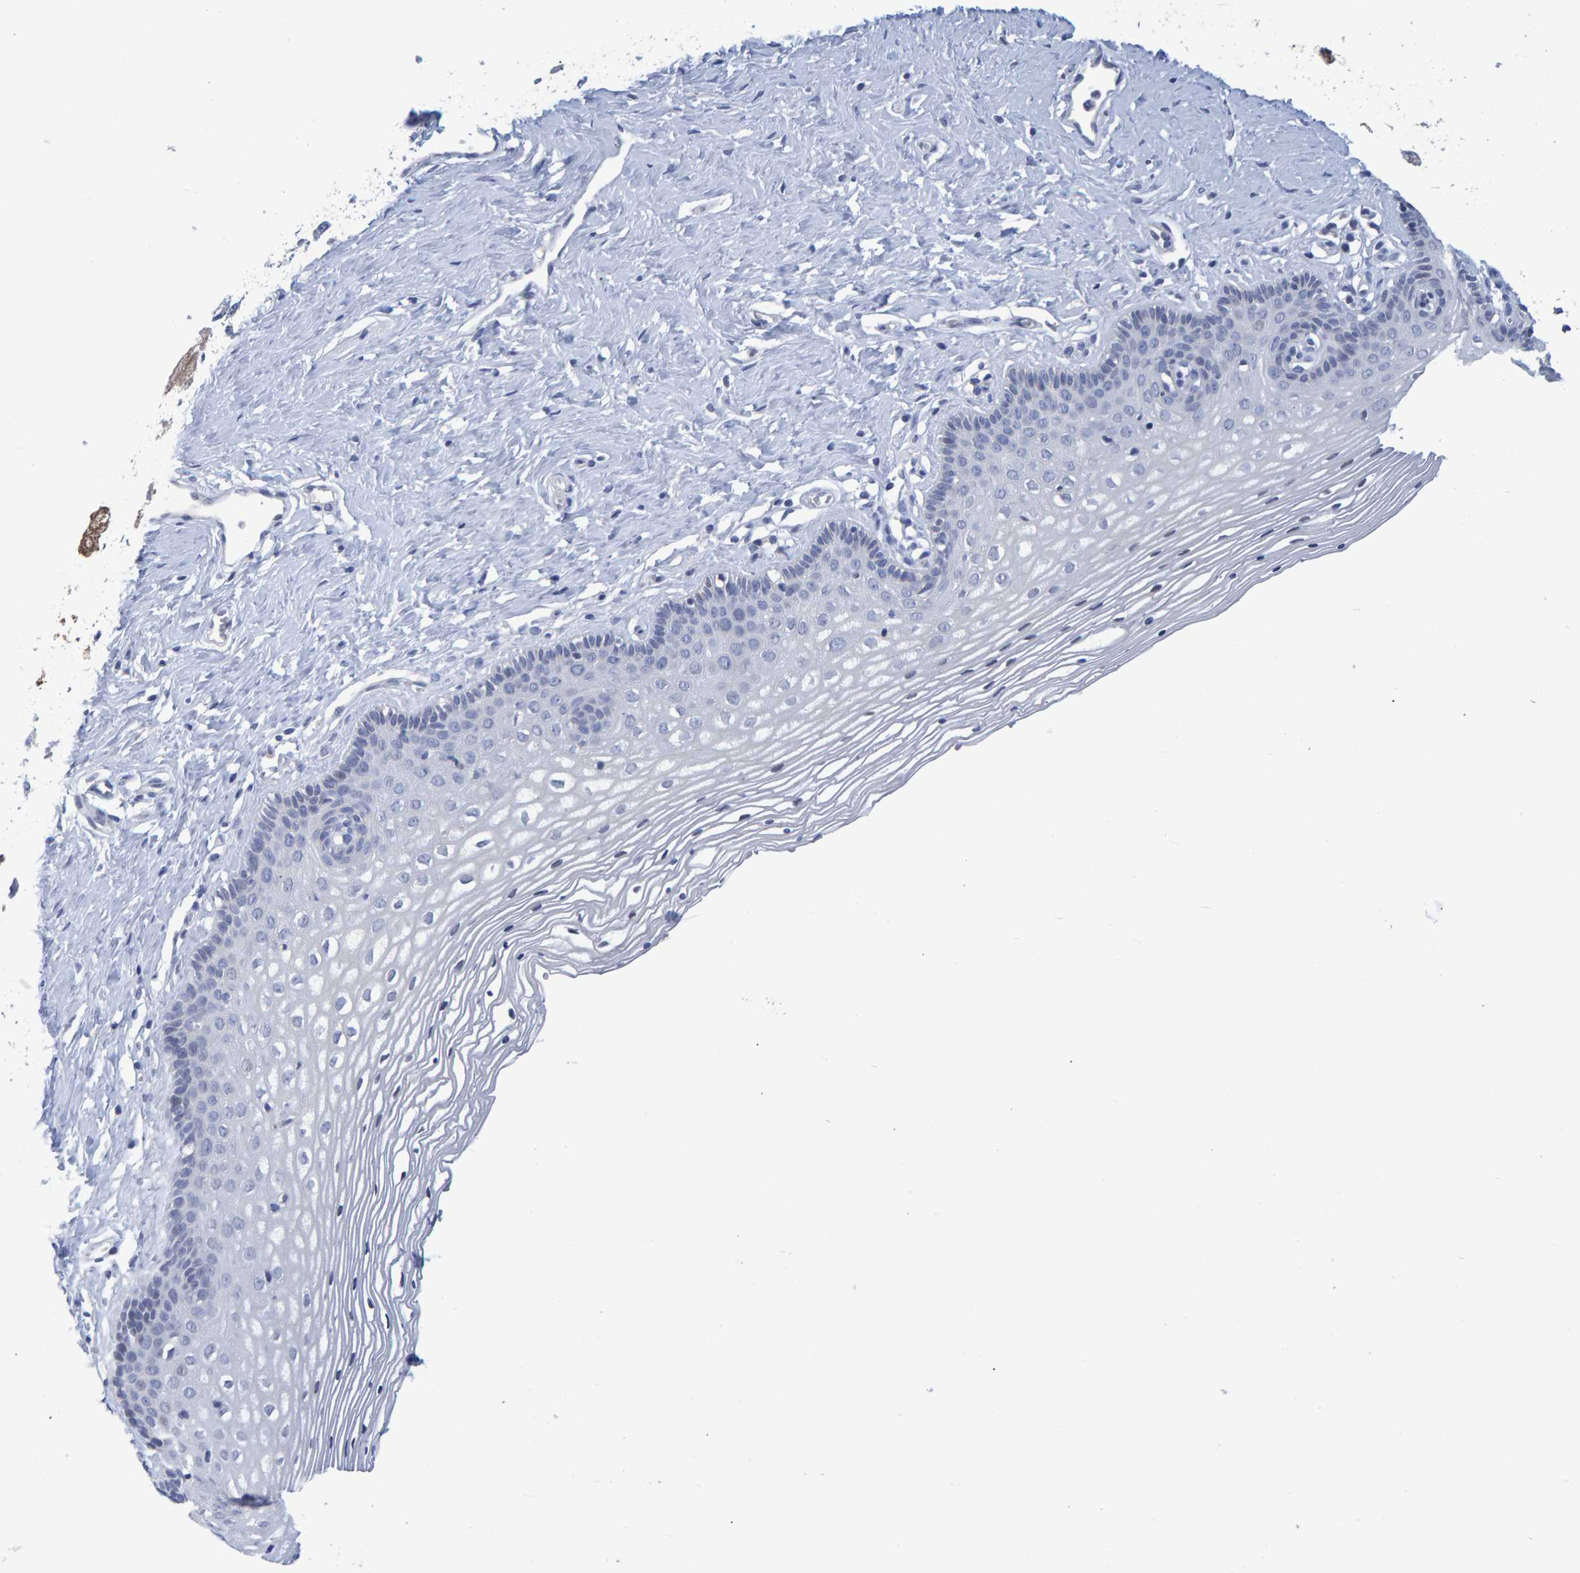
{"staining": {"intensity": "negative", "quantity": "none", "location": "none"}, "tissue": "vagina", "cell_type": "Squamous epithelial cells", "image_type": "normal", "snomed": [{"axis": "morphology", "description": "Normal tissue, NOS"}, {"axis": "topography", "description": "Vagina"}], "caption": "High power microscopy micrograph of an IHC image of benign vagina, revealing no significant expression in squamous epithelial cells. The staining was performed using DAB (3,3'-diaminobenzidine) to visualize the protein expression in brown, while the nuclei were stained in blue with hematoxylin (Magnification: 20x).", "gene": "PROCA1", "patient": {"sex": "female", "age": 32}}